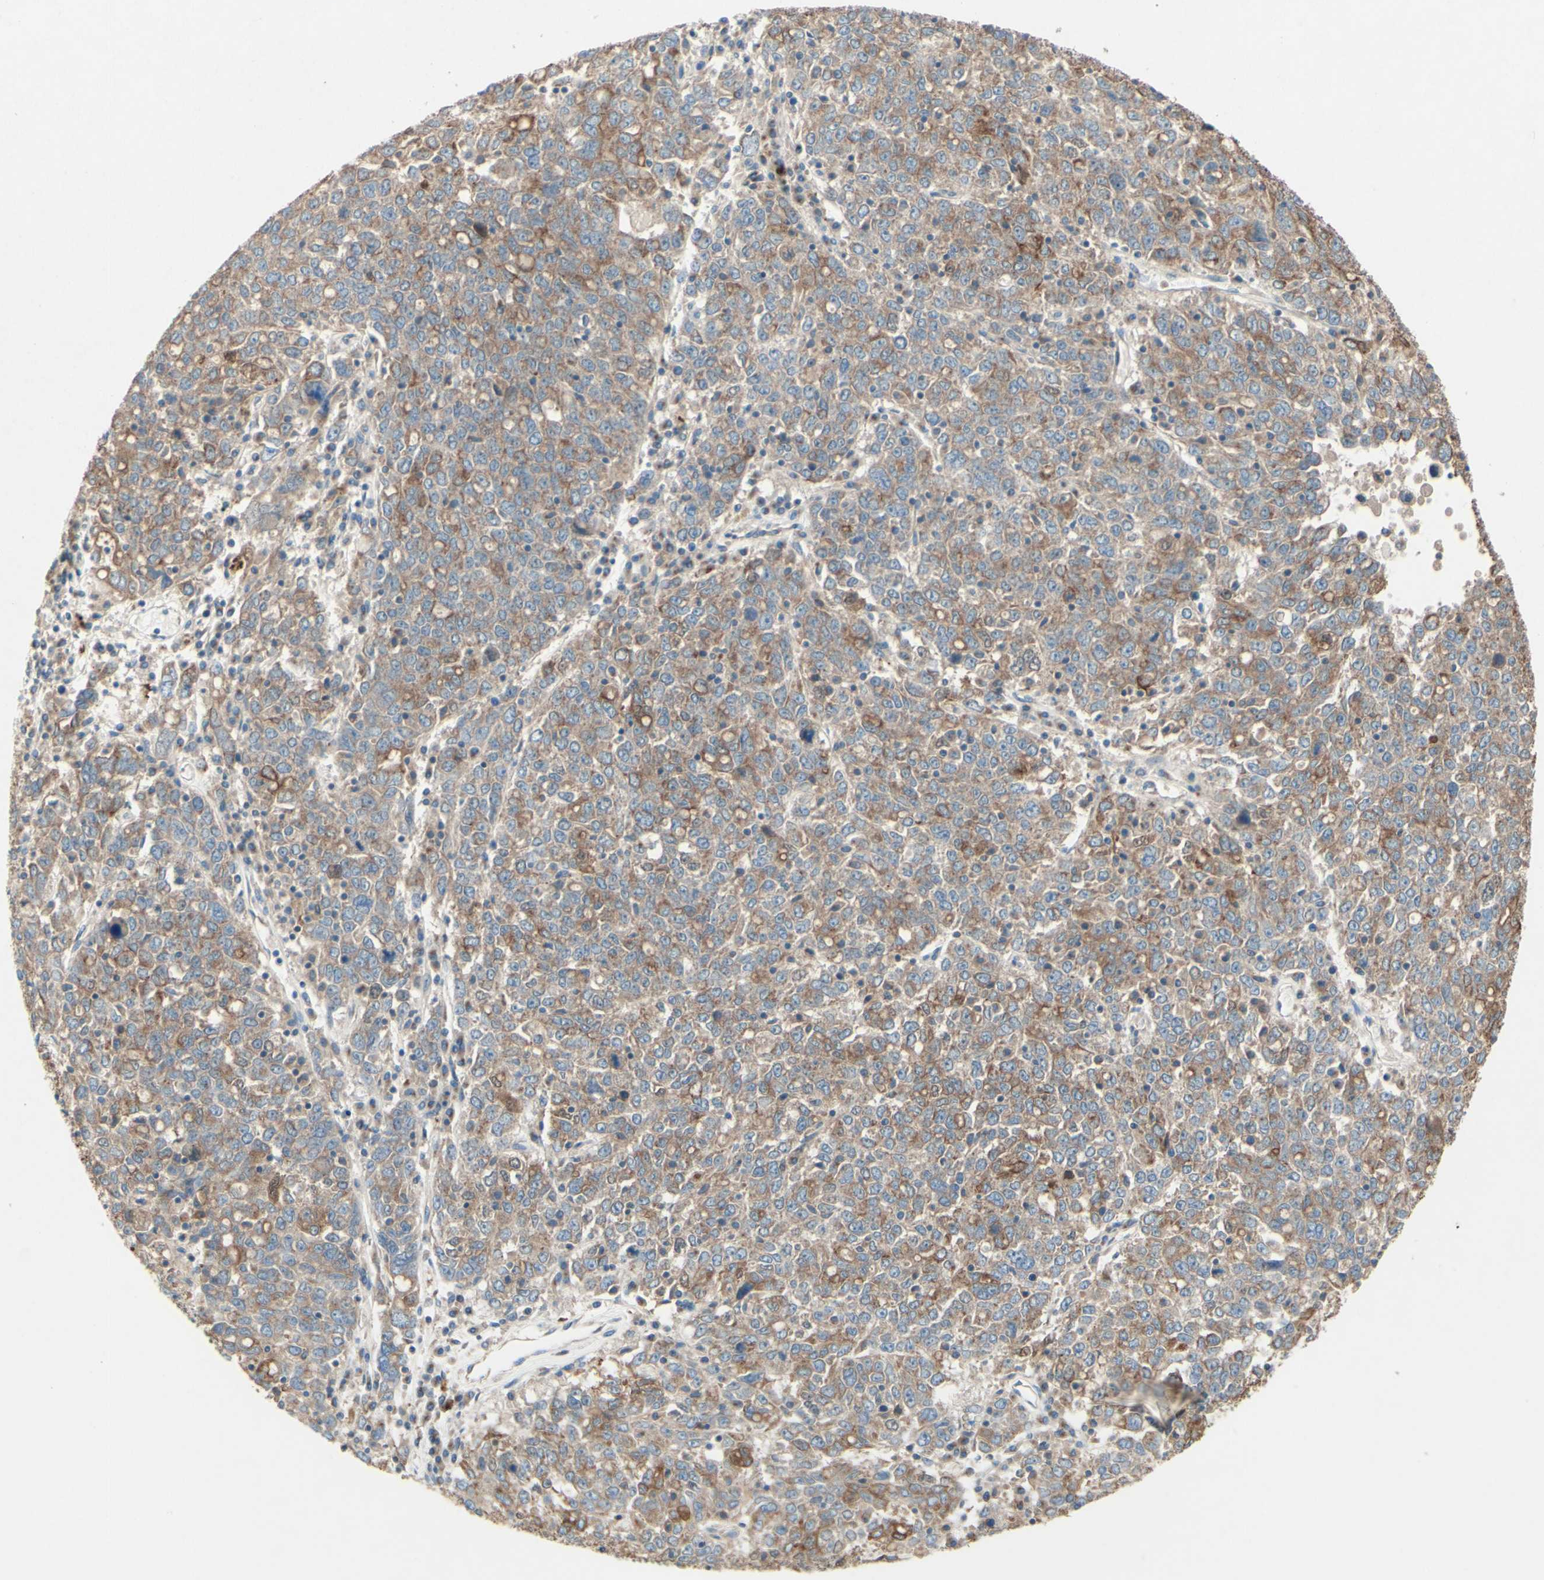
{"staining": {"intensity": "weak", "quantity": ">75%", "location": "cytoplasmic/membranous"}, "tissue": "ovarian cancer", "cell_type": "Tumor cells", "image_type": "cancer", "snomed": [{"axis": "morphology", "description": "Carcinoma, endometroid"}, {"axis": "topography", "description": "Ovary"}], "caption": "Protein expression analysis of human ovarian cancer reveals weak cytoplasmic/membranous positivity in approximately >75% of tumor cells. (Stains: DAB in brown, nuclei in blue, Microscopy: brightfield microscopy at high magnification).", "gene": "MTM1", "patient": {"sex": "female", "age": 62}}